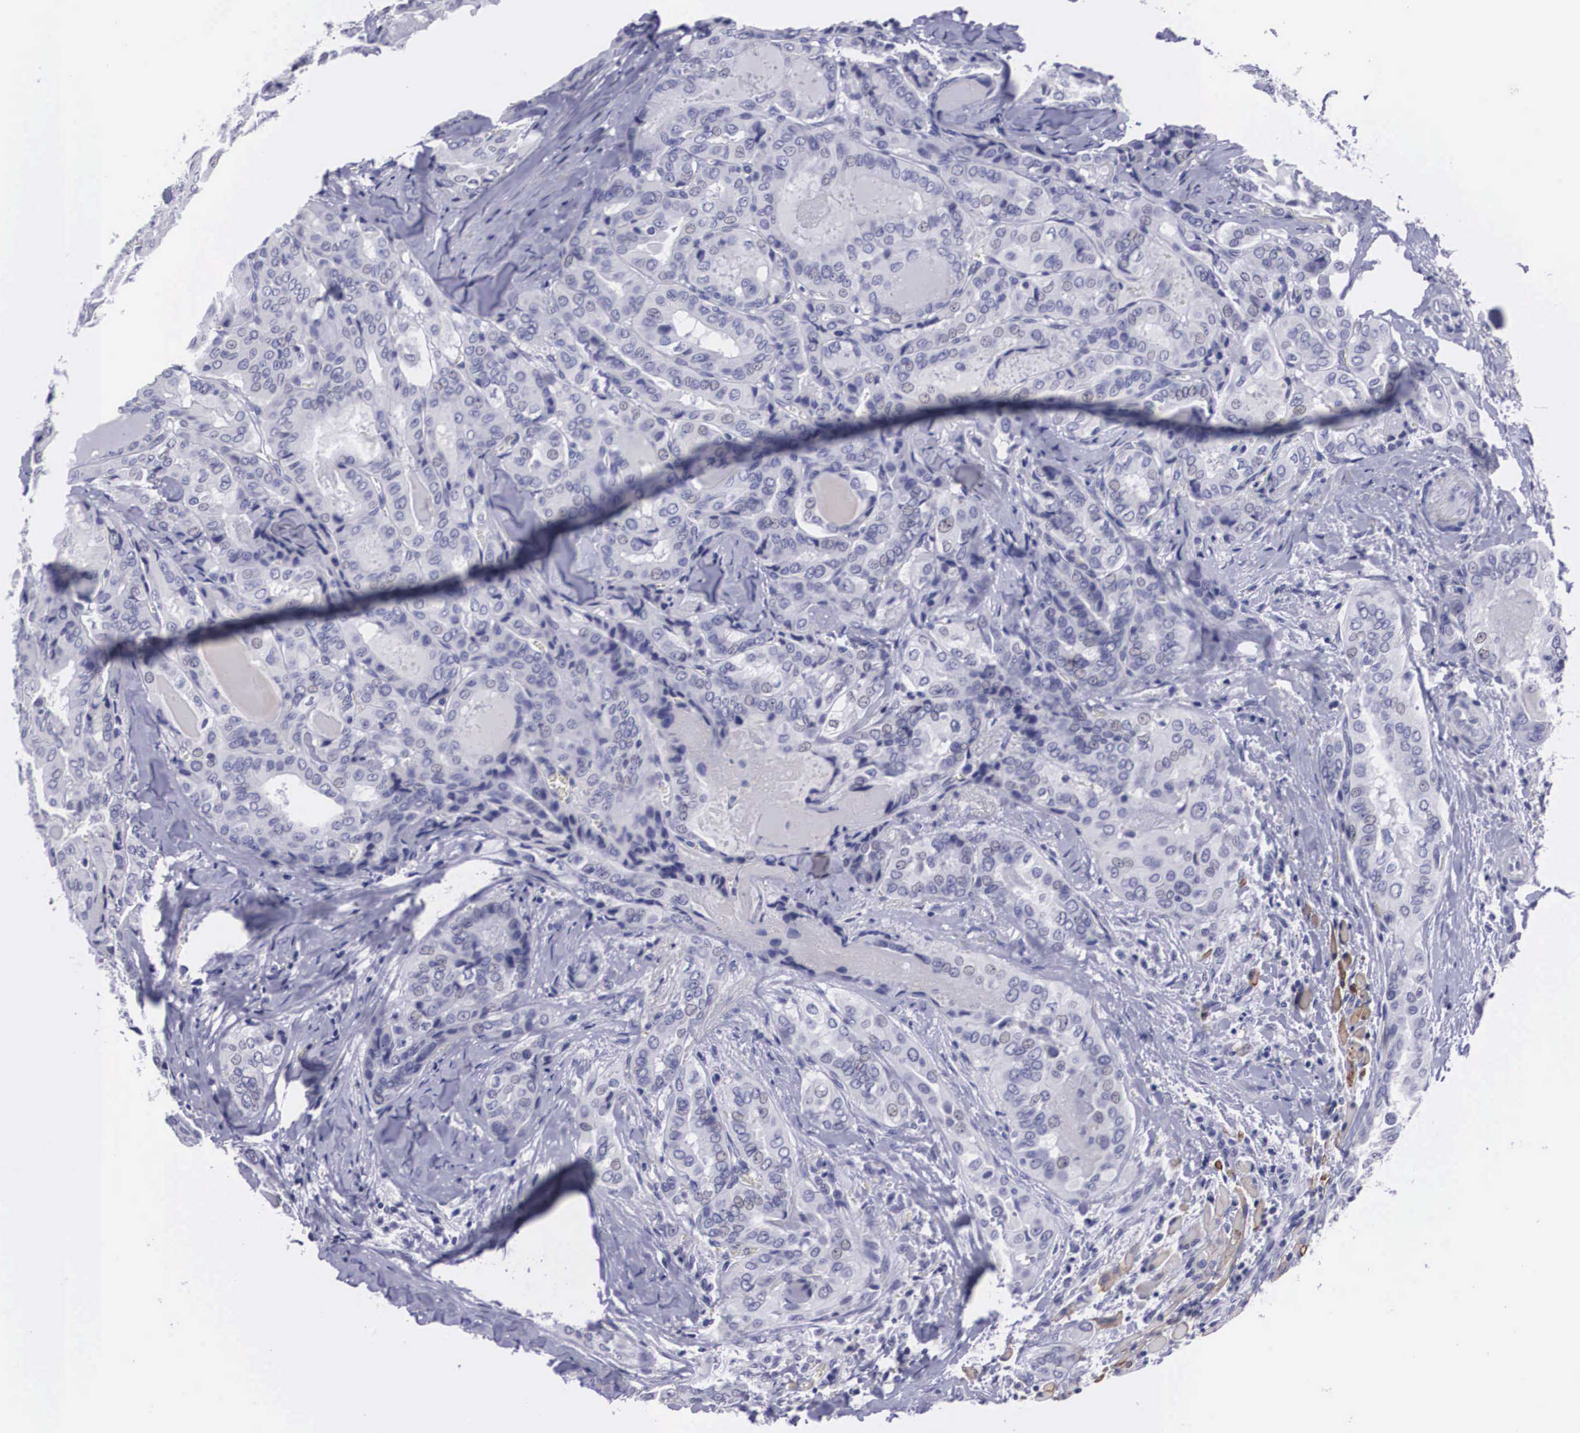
{"staining": {"intensity": "negative", "quantity": "none", "location": "none"}, "tissue": "thyroid cancer", "cell_type": "Tumor cells", "image_type": "cancer", "snomed": [{"axis": "morphology", "description": "Papillary adenocarcinoma, NOS"}, {"axis": "topography", "description": "Thyroid gland"}], "caption": "Human thyroid cancer stained for a protein using immunohistochemistry (IHC) shows no staining in tumor cells.", "gene": "C22orf31", "patient": {"sex": "female", "age": 71}}